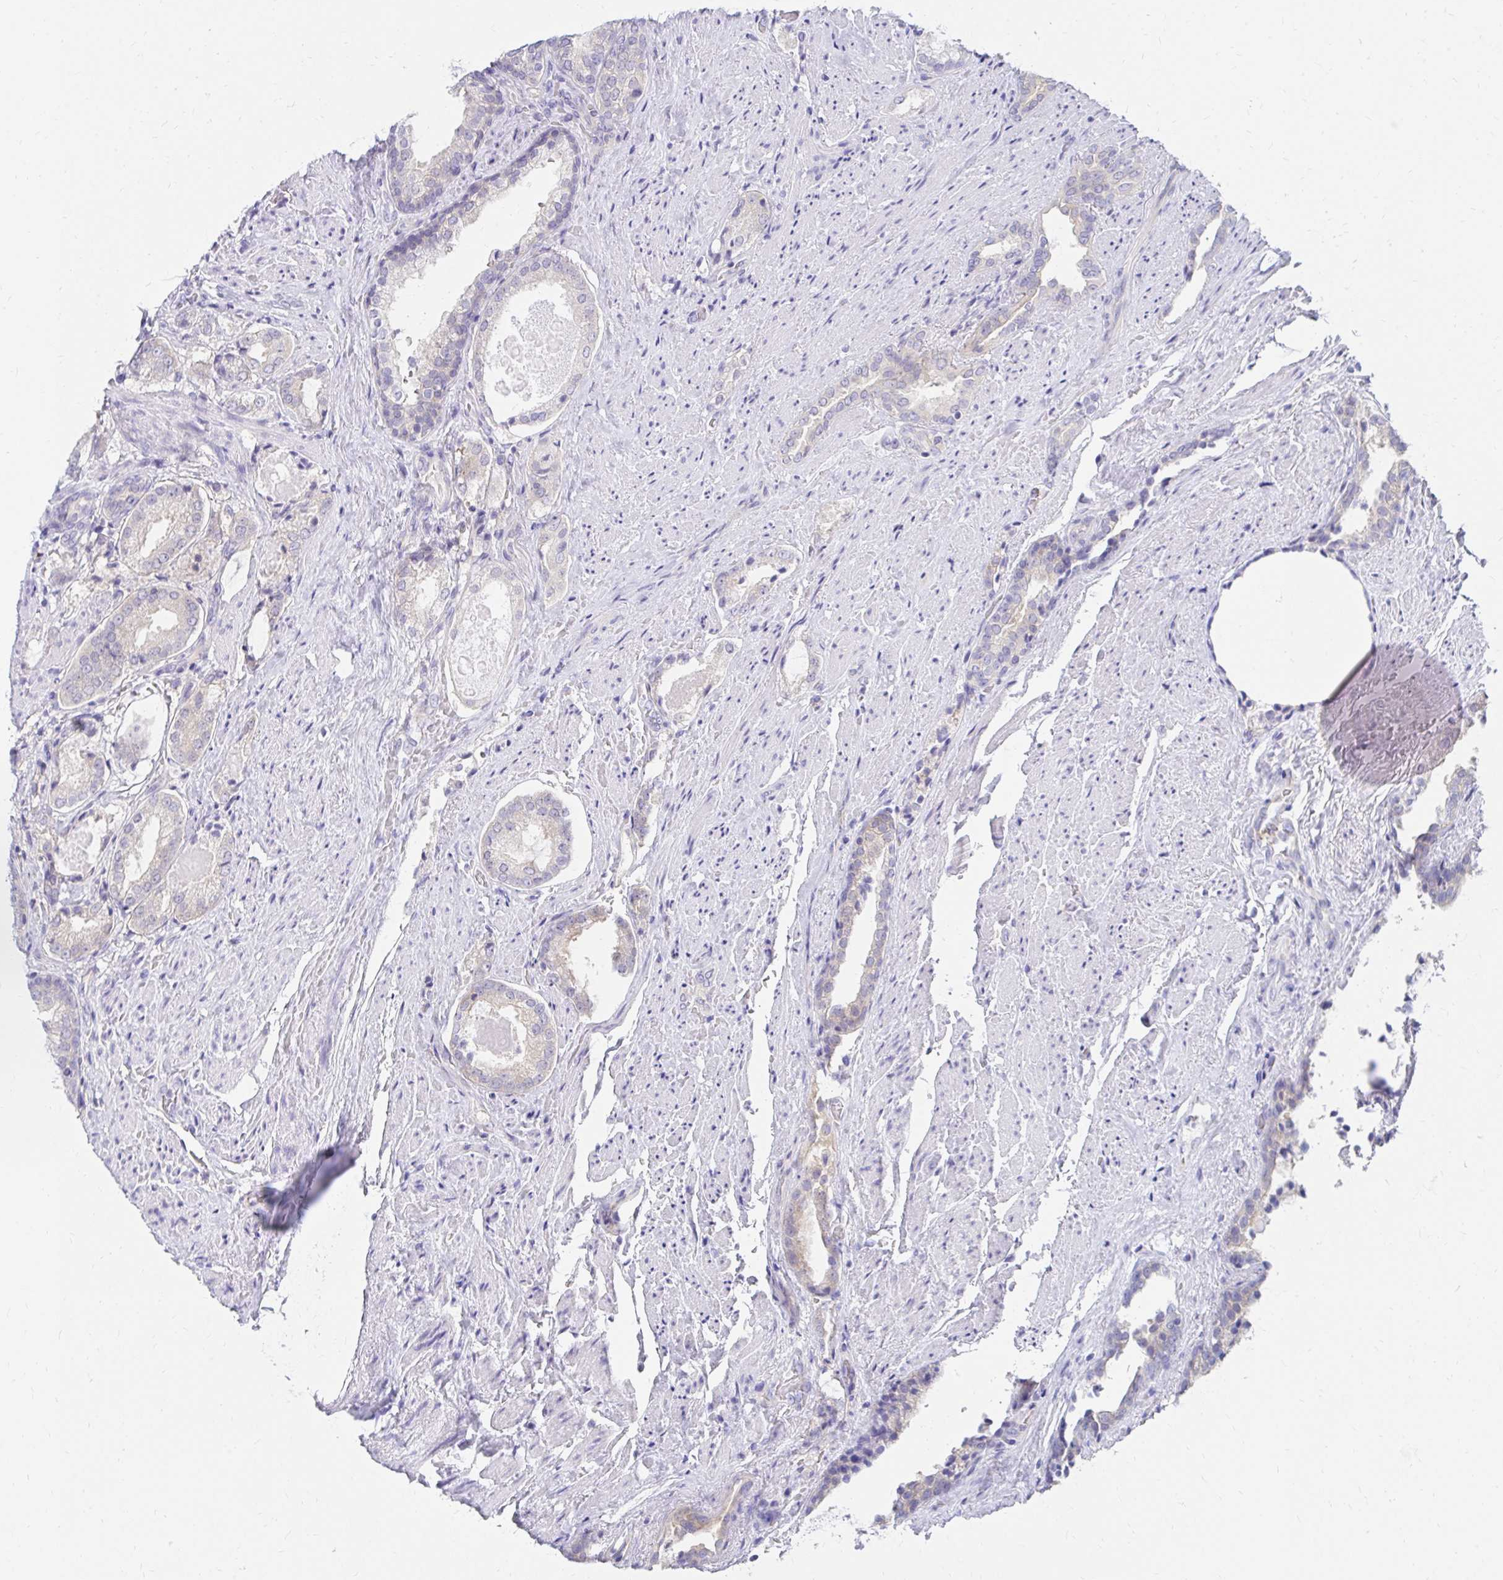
{"staining": {"intensity": "weak", "quantity": "<25%", "location": "cytoplasmic/membranous"}, "tissue": "prostate cancer", "cell_type": "Tumor cells", "image_type": "cancer", "snomed": [{"axis": "morphology", "description": "Adenocarcinoma, High grade"}, {"axis": "topography", "description": "Prostate"}], "caption": "Micrograph shows no significant protein staining in tumor cells of high-grade adenocarcinoma (prostate).", "gene": "C19orf81", "patient": {"sex": "male", "age": 65}}